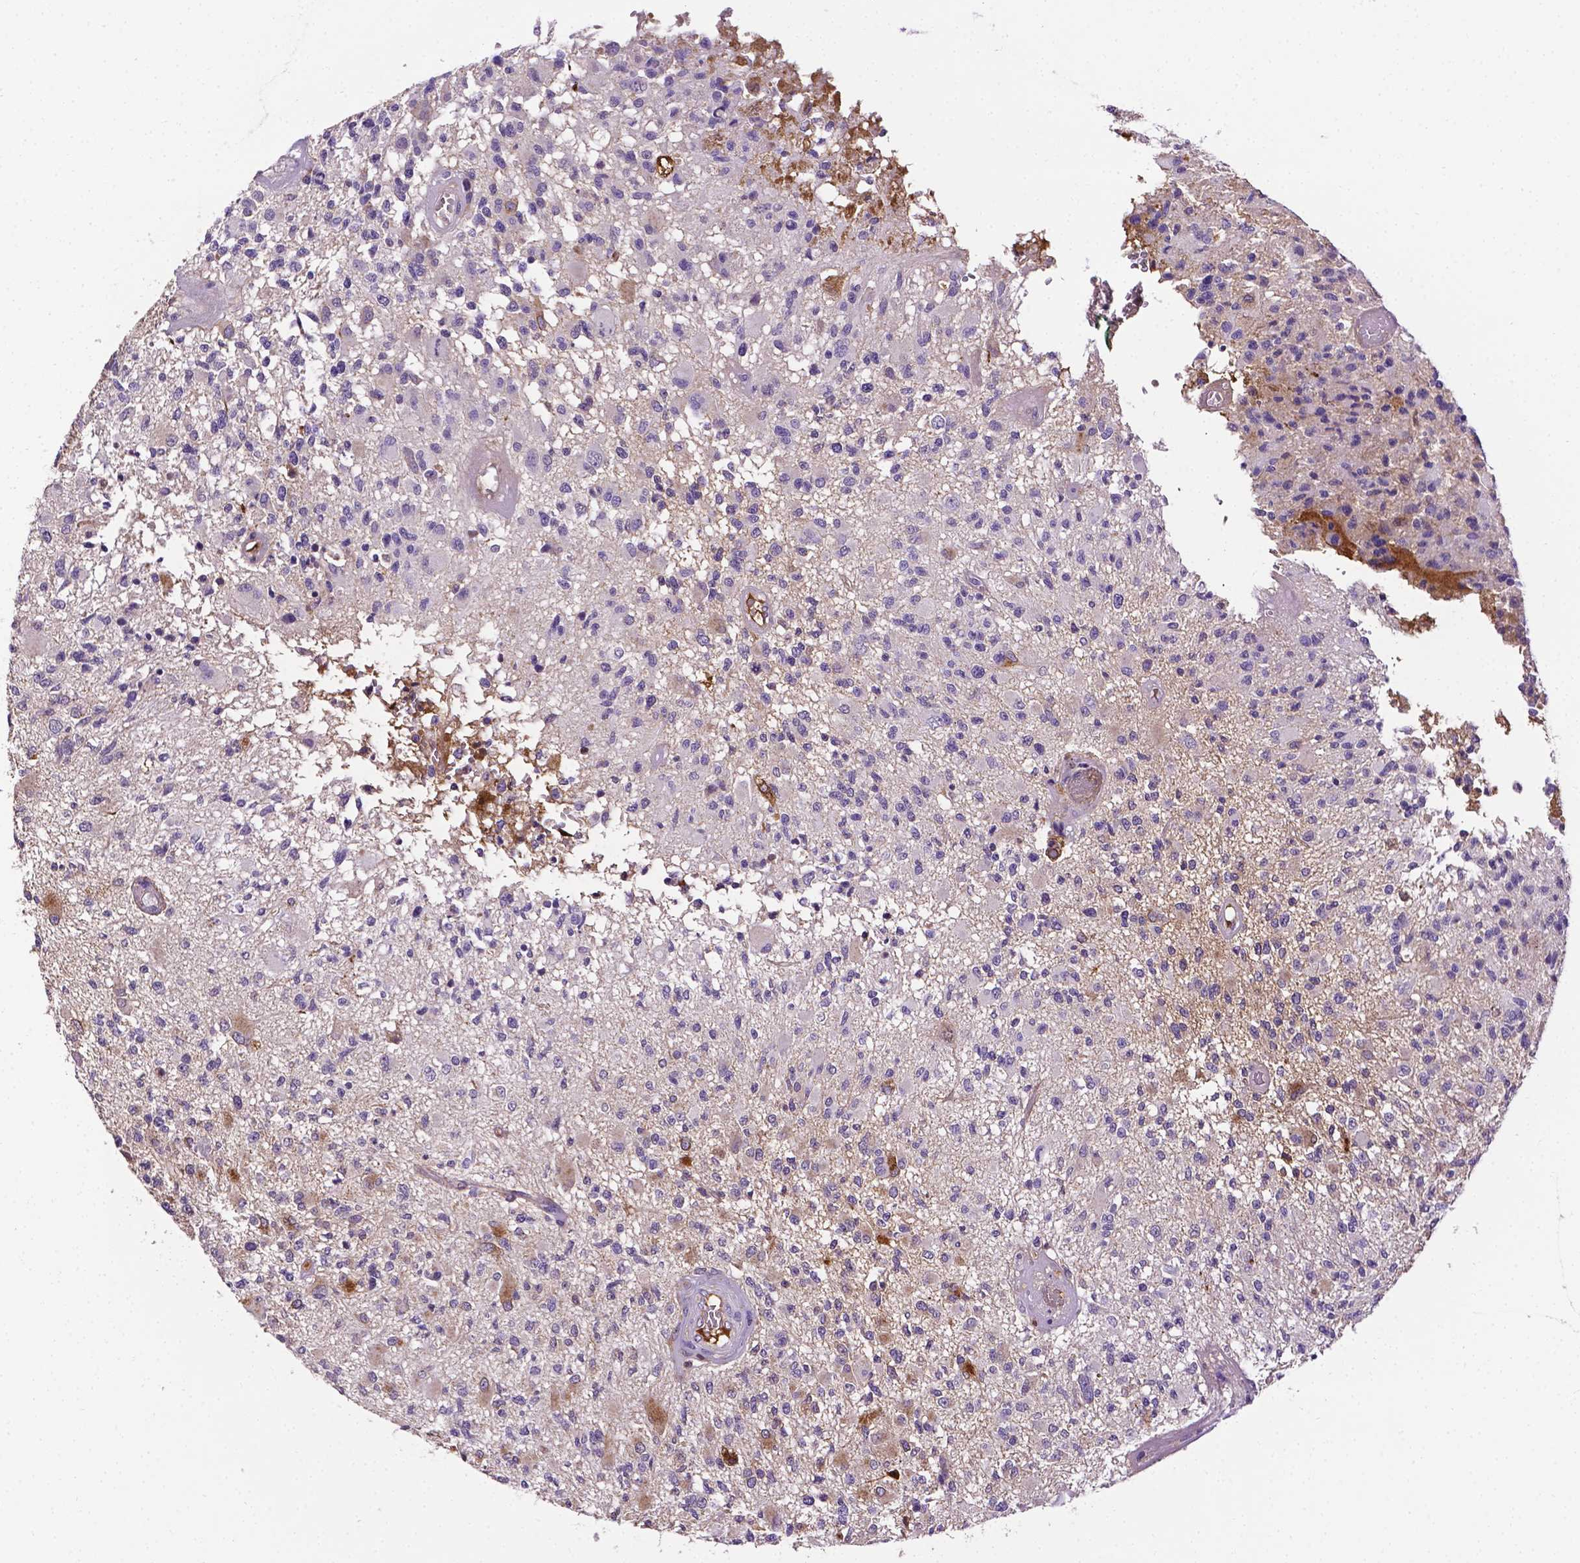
{"staining": {"intensity": "negative", "quantity": "none", "location": "none"}, "tissue": "glioma", "cell_type": "Tumor cells", "image_type": "cancer", "snomed": [{"axis": "morphology", "description": "Glioma, malignant, High grade"}, {"axis": "topography", "description": "Brain"}], "caption": "The histopathology image shows no staining of tumor cells in glioma.", "gene": "APOE", "patient": {"sex": "female", "age": 63}}